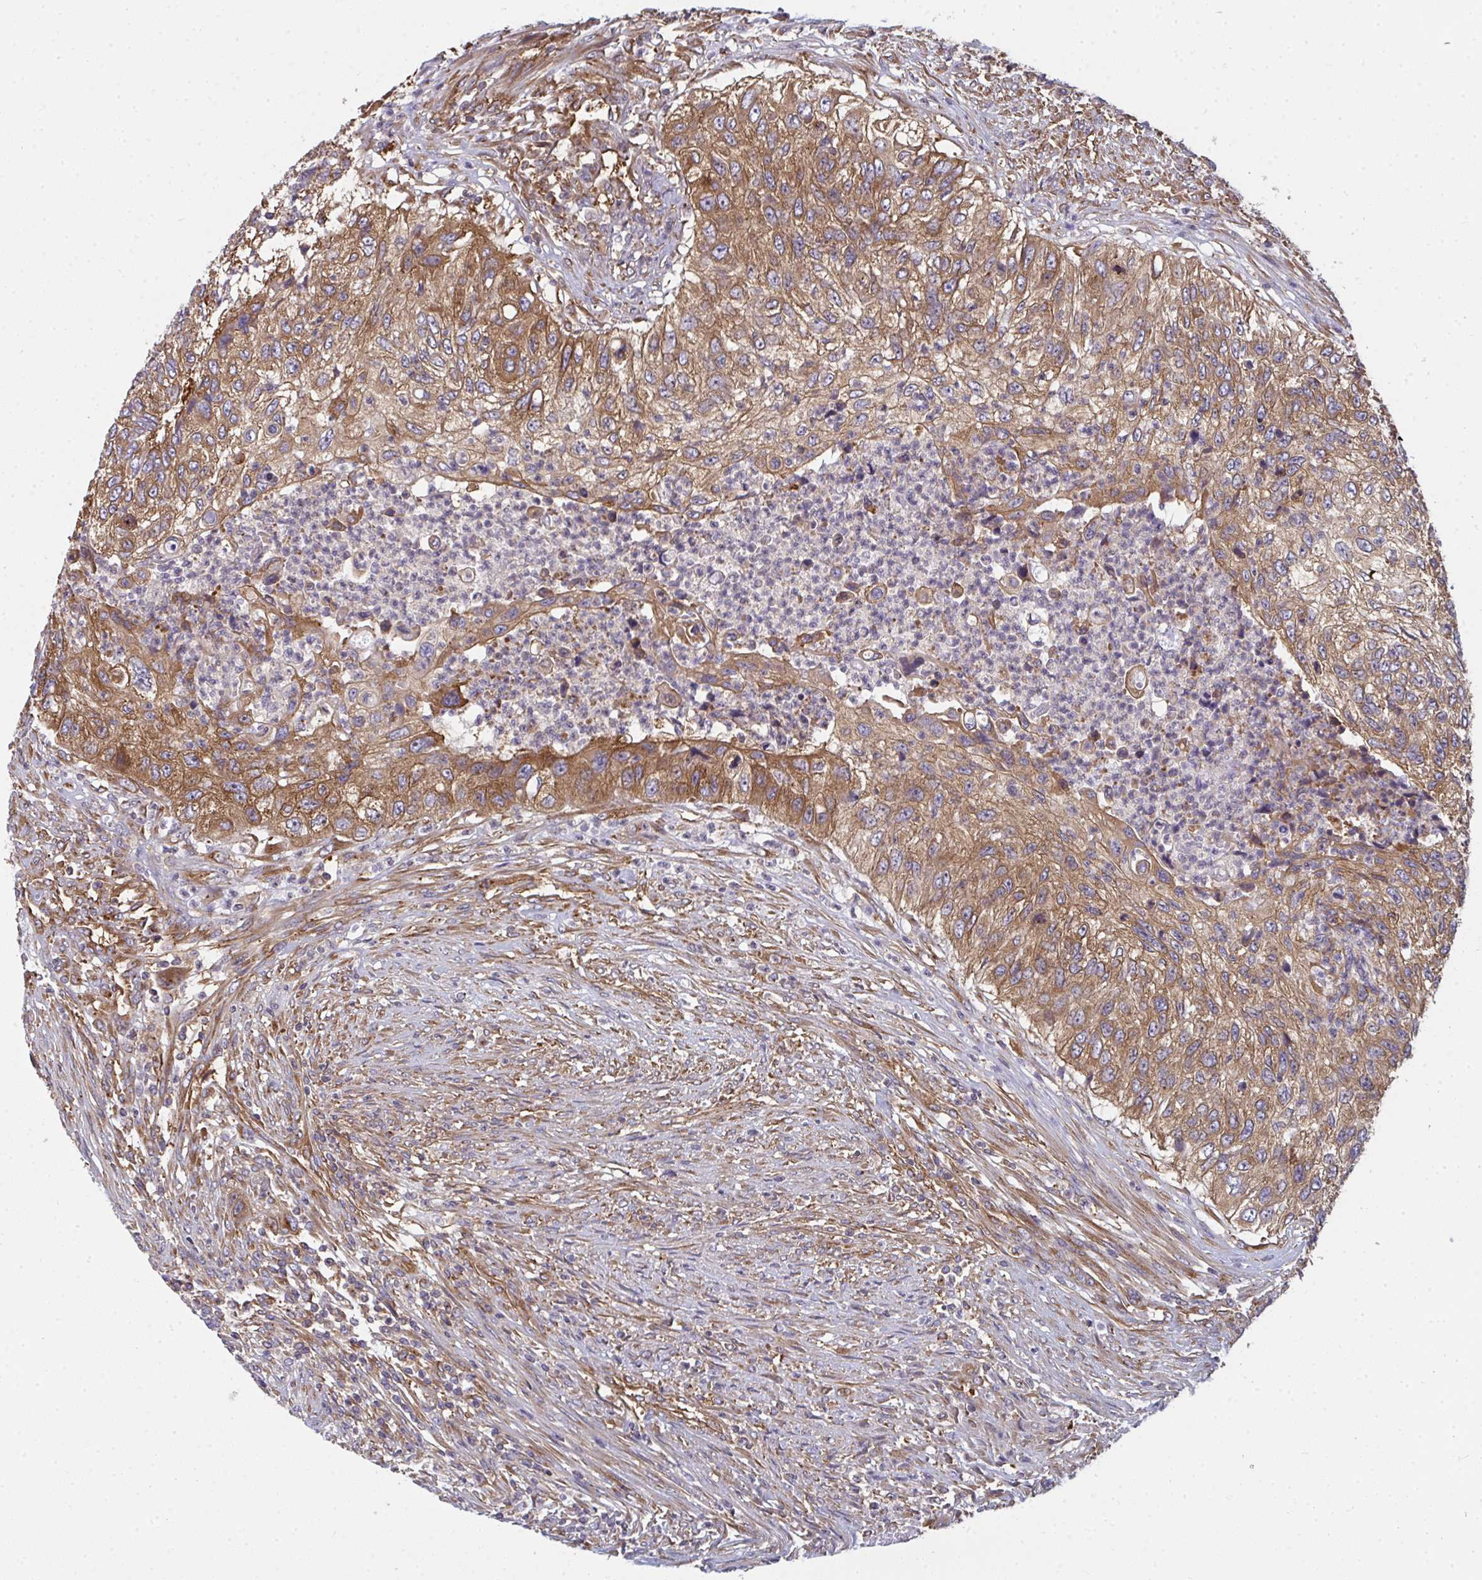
{"staining": {"intensity": "moderate", "quantity": ">75%", "location": "cytoplasmic/membranous"}, "tissue": "urothelial cancer", "cell_type": "Tumor cells", "image_type": "cancer", "snomed": [{"axis": "morphology", "description": "Urothelial carcinoma, High grade"}, {"axis": "topography", "description": "Urinary bladder"}], "caption": "This histopathology image demonstrates immunohistochemistry staining of high-grade urothelial carcinoma, with medium moderate cytoplasmic/membranous expression in about >75% of tumor cells.", "gene": "DYNC1I2", "patient": {"sex": "female", "age": 60}}